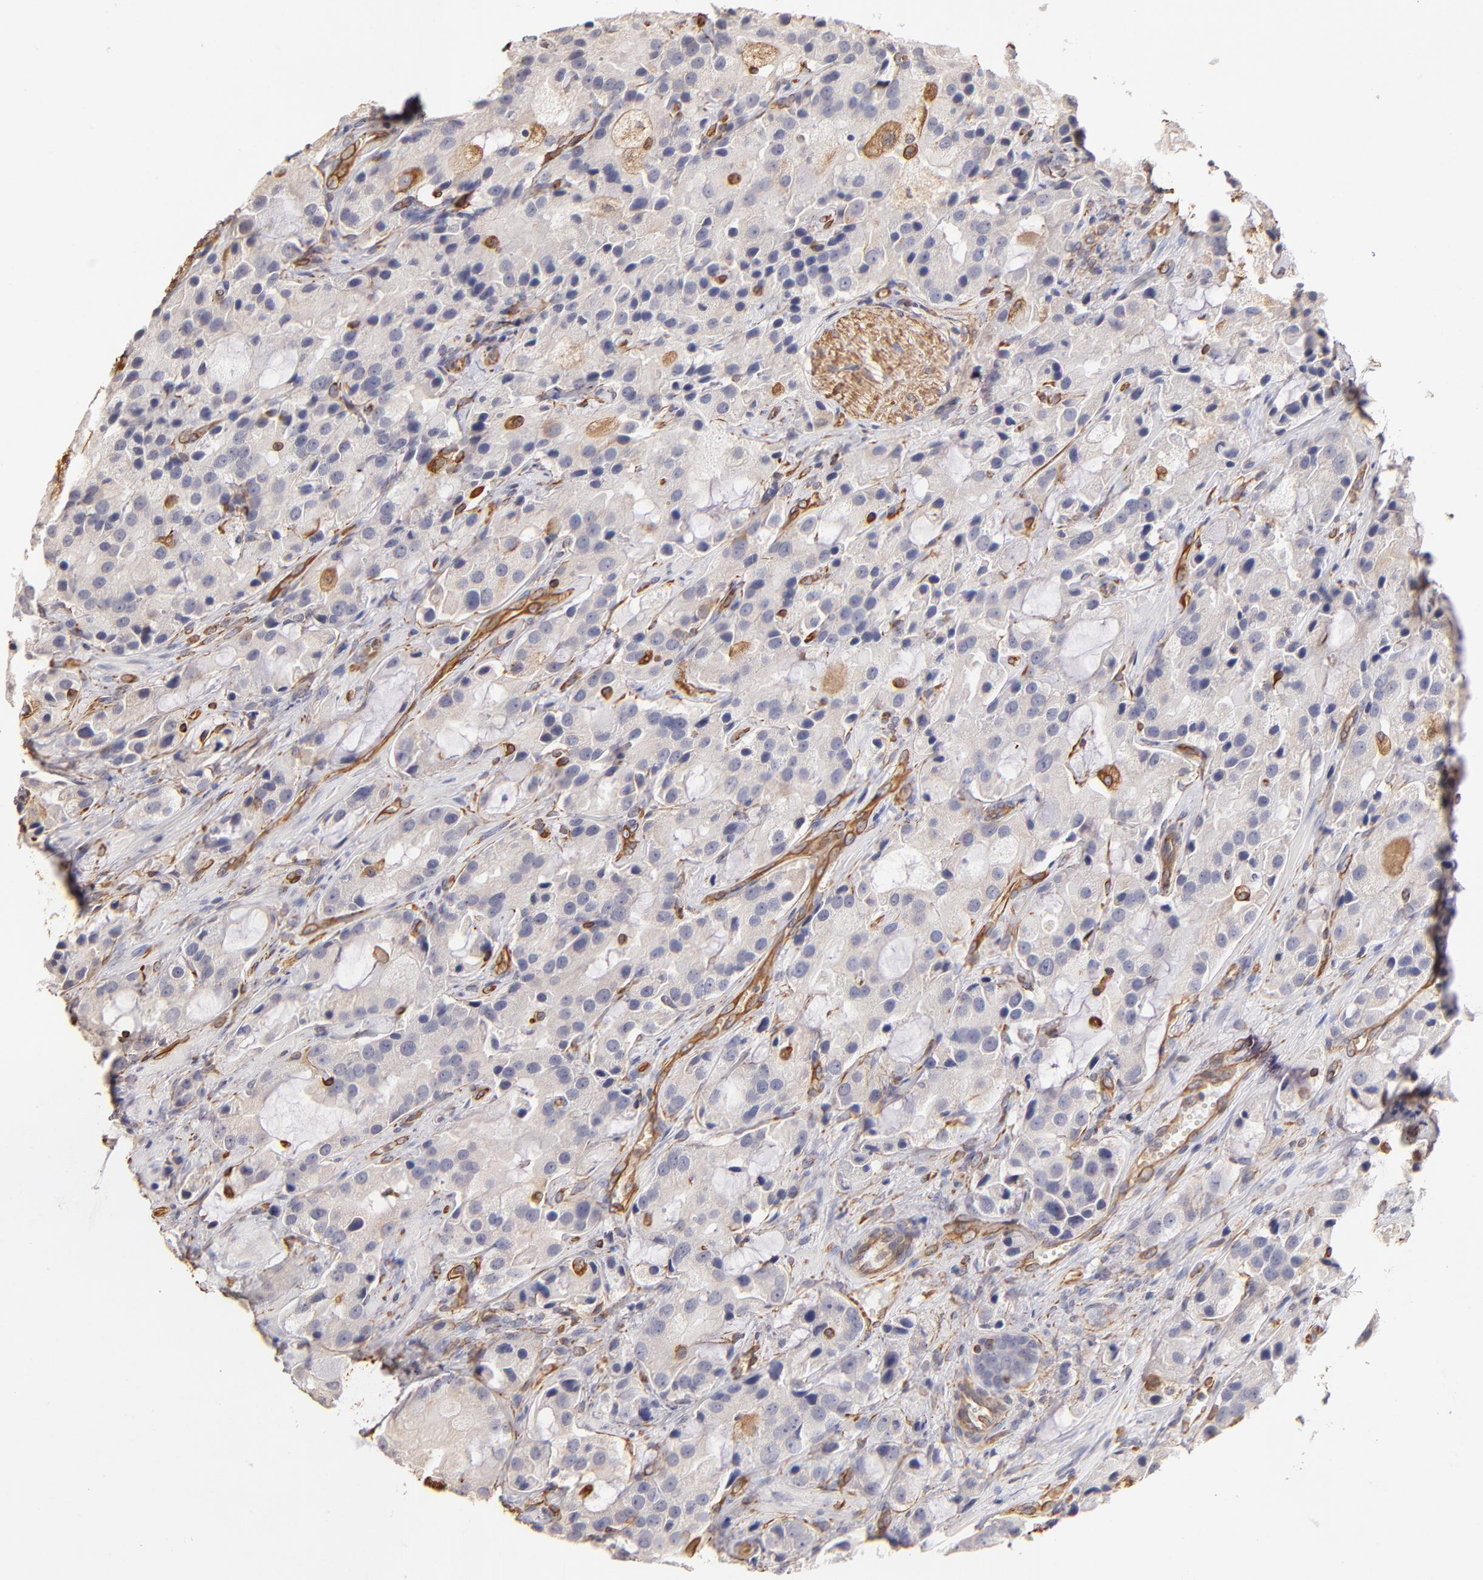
{"staining": {"intensity": "negative", "quantity": "none", "location": "none"}, "tissue": "prostate cancer", "cell_type": "Tumor cells", "image_type": "cancer", "snomed": [{"axis": "morphology", "description": "Adenocarcinoma, High grade"}, {"axis": "topography", "description": "Prostate"}], "caption": "Immunohistochemistry of human prostate high-grade adenocarcinoma shows no expression in tumor cells. (Stains: DAB immunohistochemistry (IHC) with hematoxylin counter stain, Microscopy: brightfield microscopy at high magnification).", "gene": "ABCC1", "patient": {"sex": "male", "age": 70}}